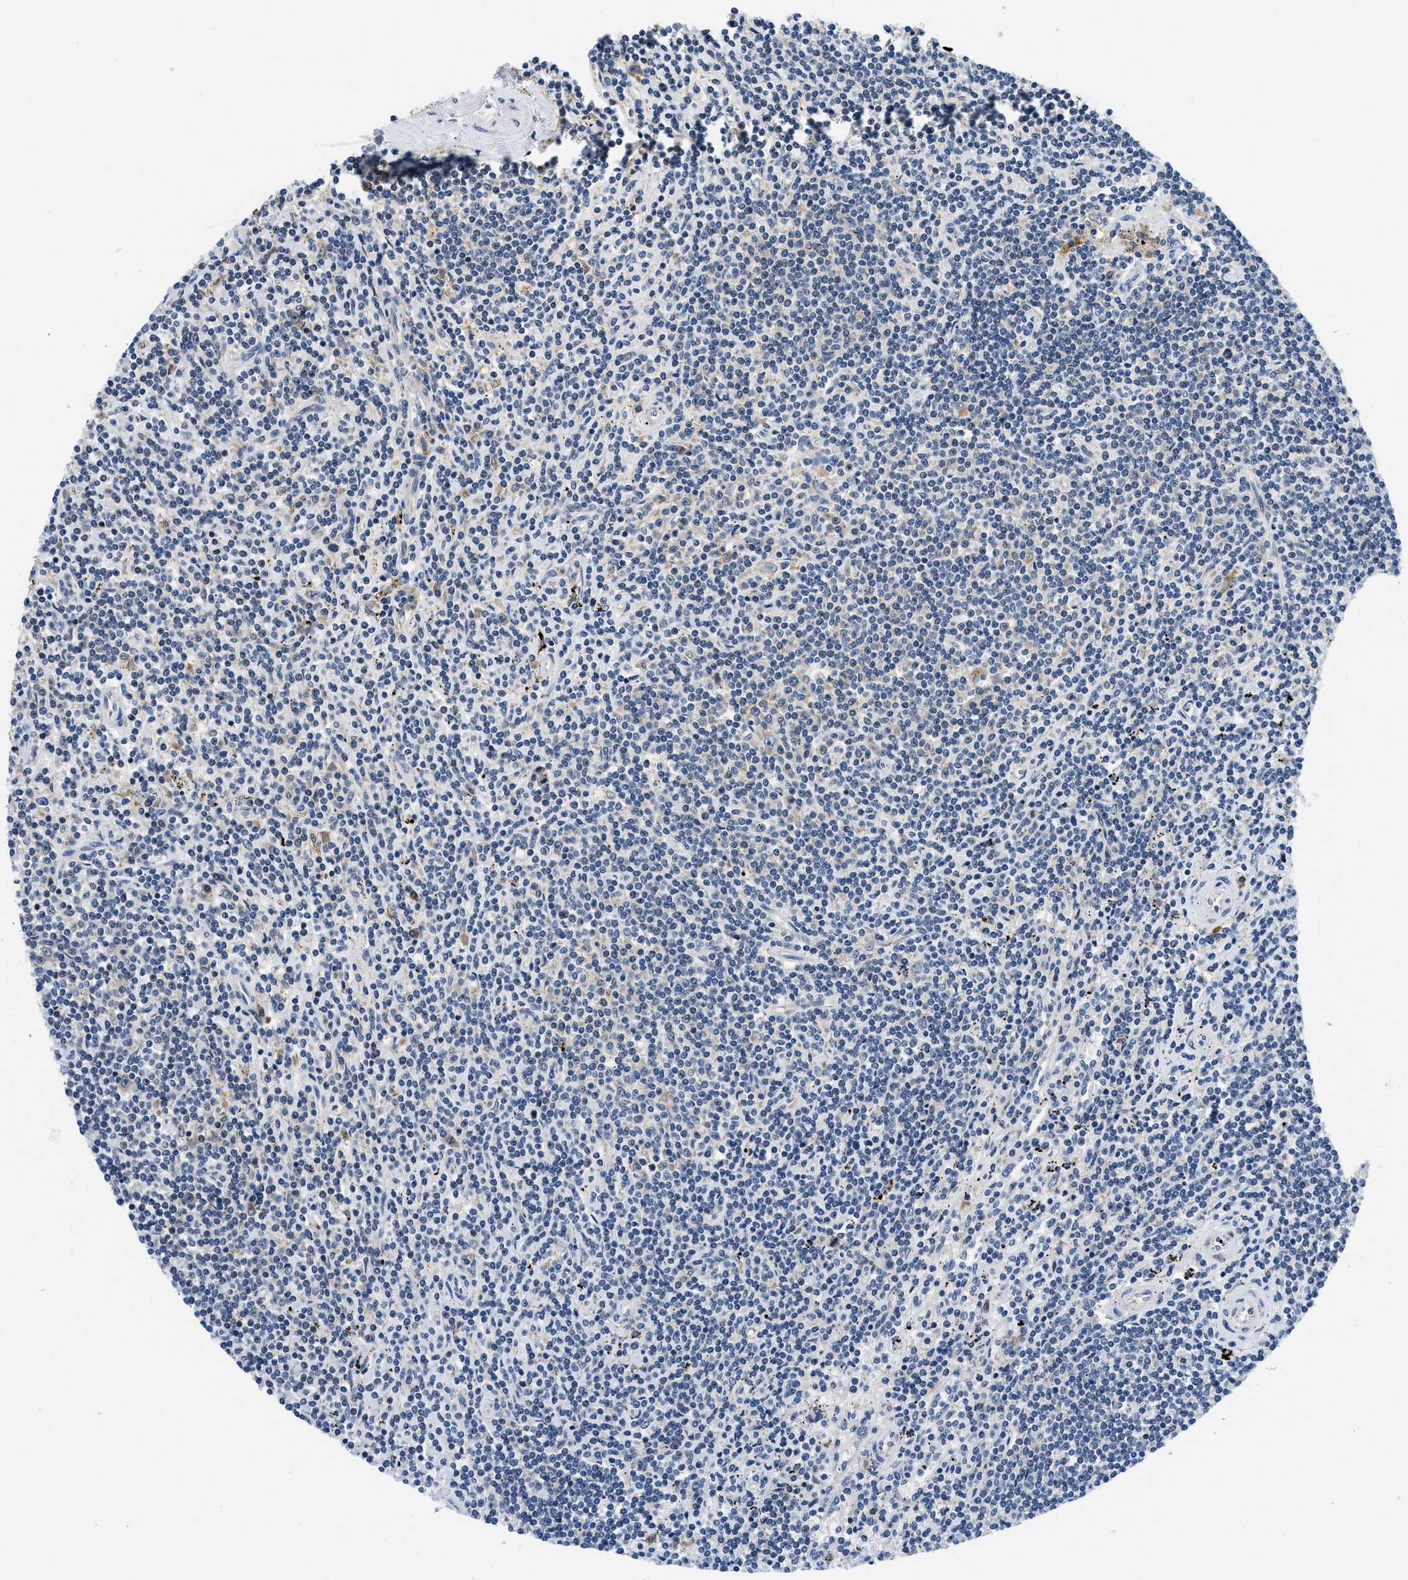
{"staining": {"intensity": "negative", "quantity": "none", "location": "none"}, "tissue": "lymphoma", "cell_type": "Tumor cells", "image_type": "cancer", "snomed": [{"axis": "morphology", "description": "Malignant lymphoma, non-Hodgkin's type, Low grade"}, {"axis": "topography", "description": "Spleen"}], "caption": "This is an IHC histopathology image of human malignant lymphoma, non-Hodgkin's type (low-grade). There is no staining in tumor cells.", "gene": "IKBKE", "patient": {"sex": "male", "age": 76}}